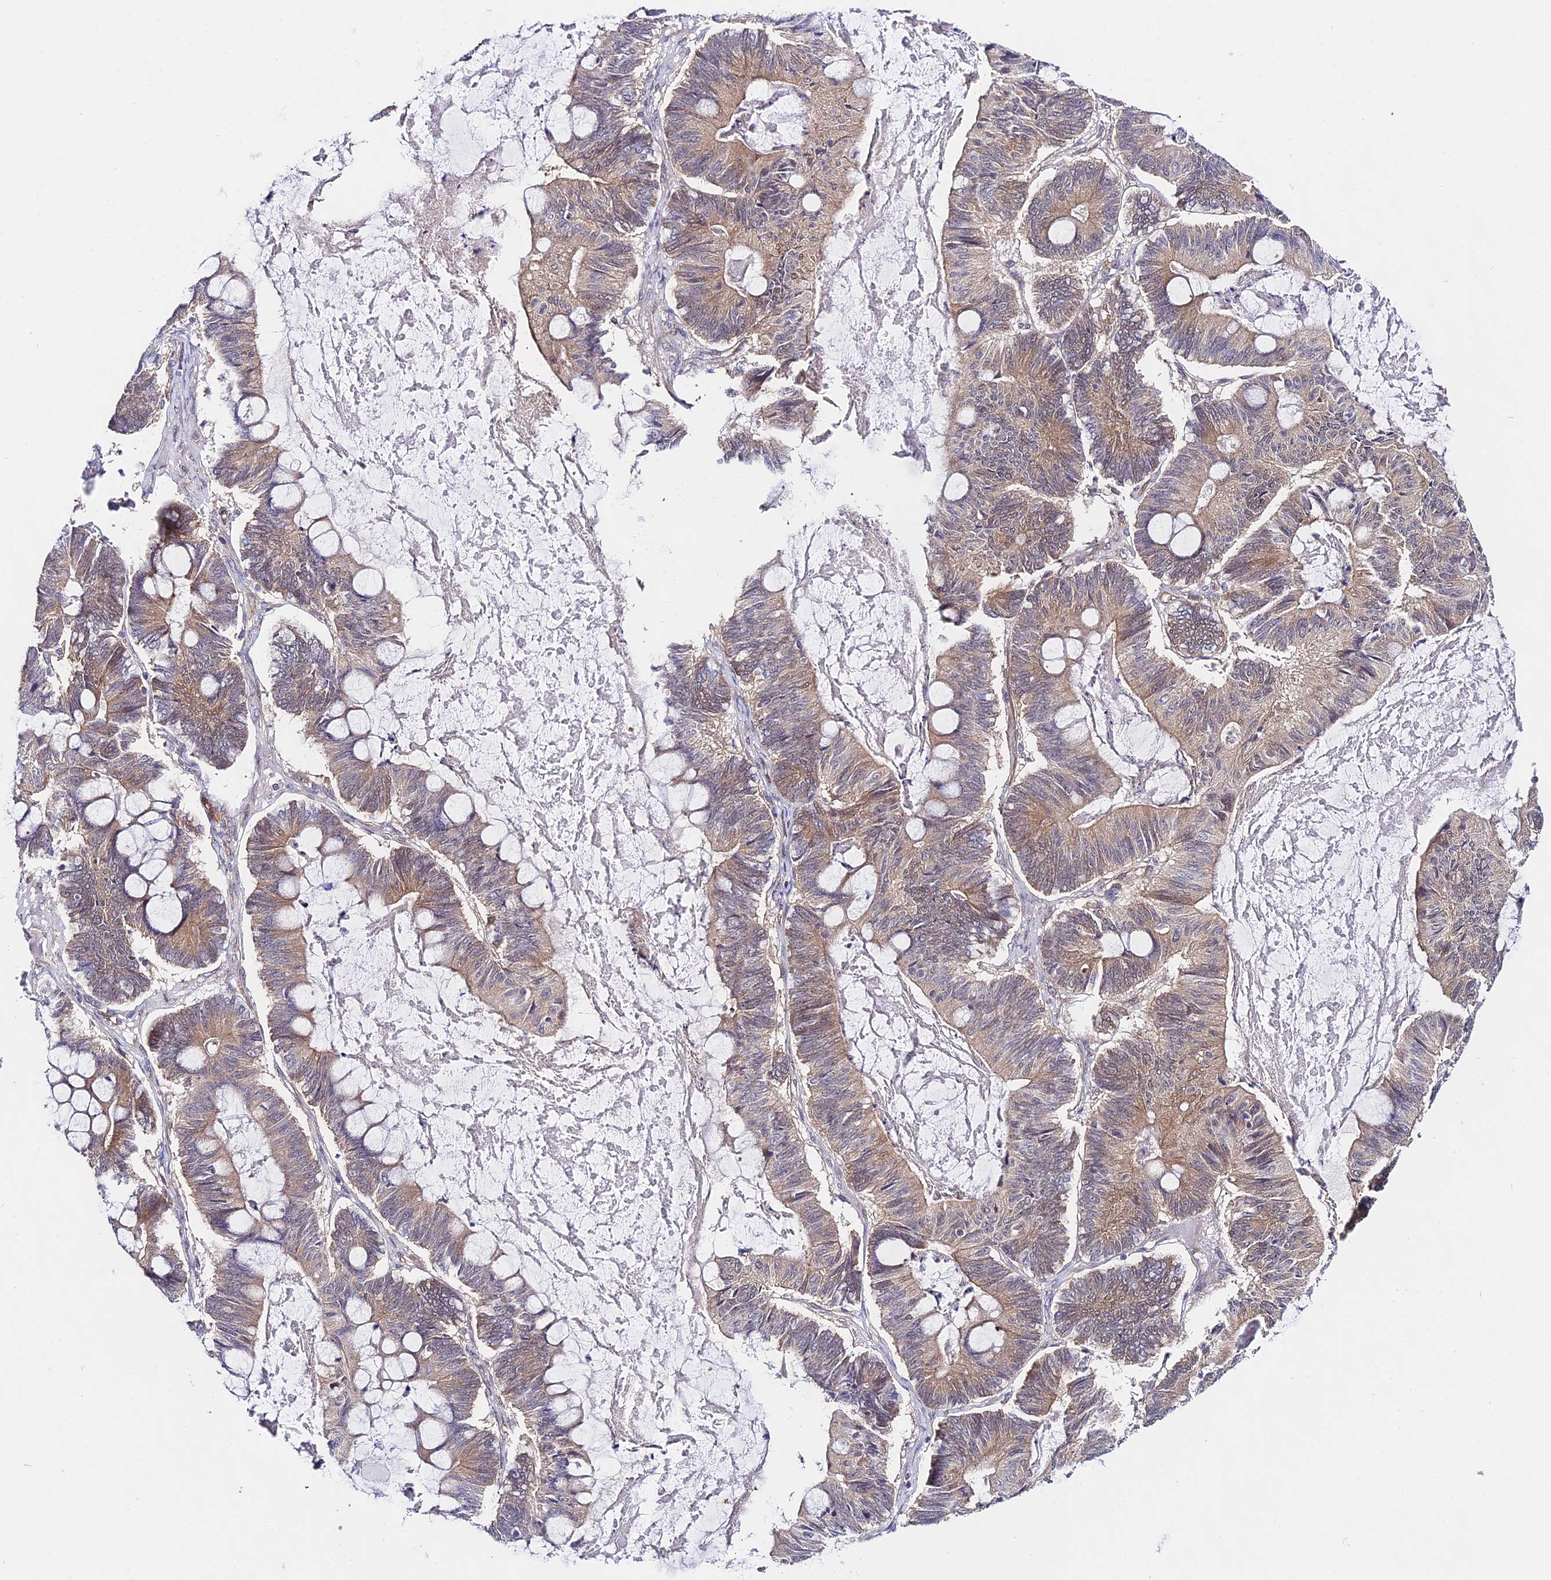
{"staining": {"intensity": "moderate", "quantity": "25%-75%", "location": "cytoplasmic/membranous"}, "tissue": "ovarian cancer", "cell_type": "Tumor cells", "image_type": "cancer", "snomed": [{"axis": "morphology", "description": "Cystadenocarcinoma, mucinous, NOS"}, {"axis": "topography", "description": "Ovary"}], "caption": "IHC (DAB) staining of ovarian cancer exhibits moderate cytoplasmic/membranous protein staining in about 25%-75% of tumor cells.", "gene": "PPP2R2C", "patient": {"sex": "female", "age": 61}}